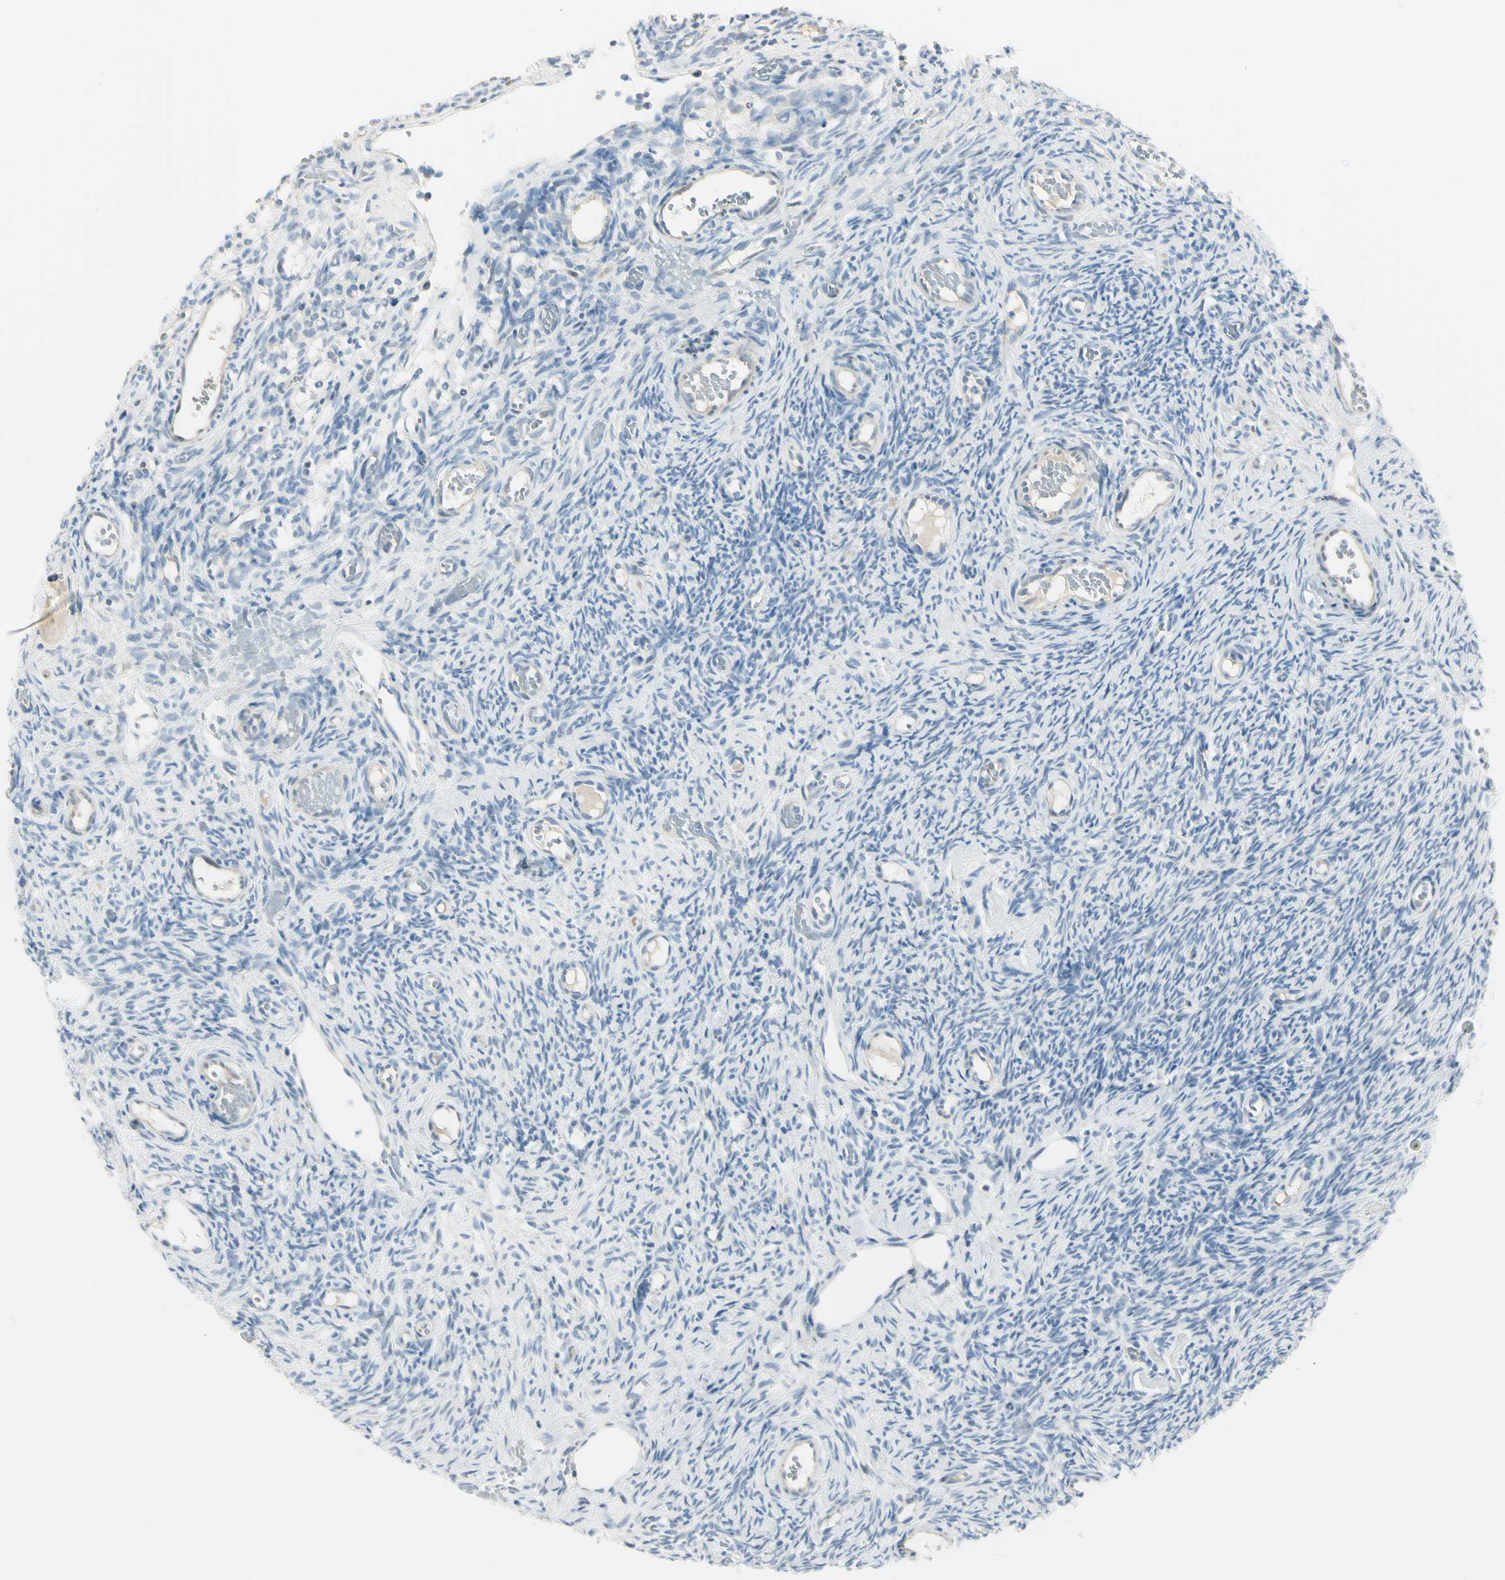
{"staining": {"intensity": "negative", "quantity": "none", "location": "none"}, "tissue": "ovary", "cell_type": "Ovarian stroma cells", "image_type": "normal", "snomed": [{"axis": "morphology", "description": "Normal tissue, NOS"}, {"axis": "topography", "description": "Ovary"}], "caption": "DAB (3,3'-diaminobenzidine) immunohistochemical staining of benign human ovary shows no significant expression in ovarian stroma cells.", "gene": "ASB9", "patient": {"sex": "female", "age": 35}}